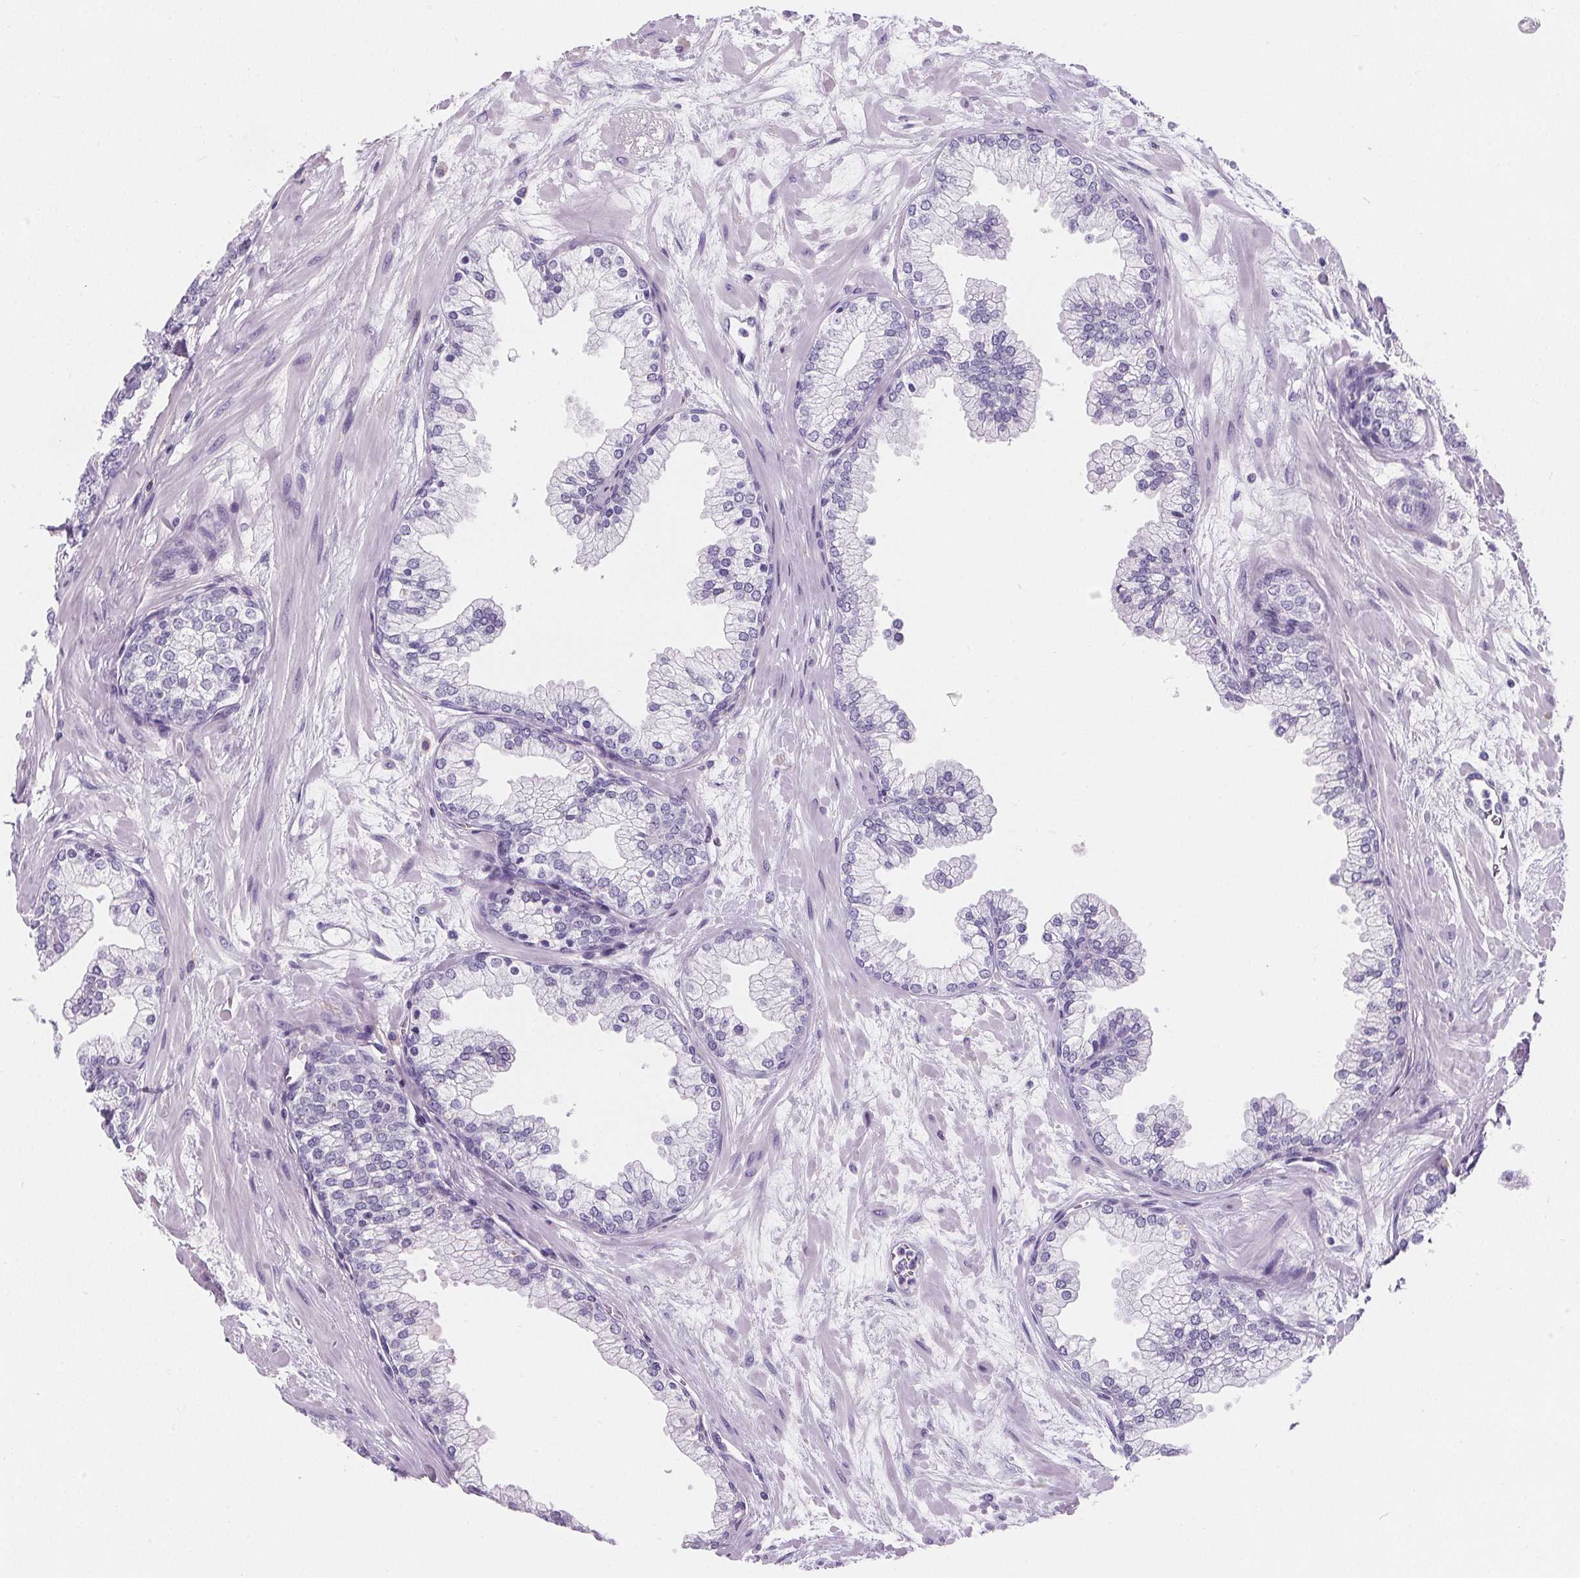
{"staining": {"intensity": "negative", "quantity": "none", "location": "none"}, "tissue": "prostate", "cell_type": "Glandular cells", "image_type": "normal", "snomed": [{"axis": "morphology", "description": "Normal tissue, NOS"}, {"axis": "topography", "description": "Prostate"}, {"axis": "topography", "description": "Peripheral nerve tissue"}], "caption": "High power microscopy photomicrograph of an immunohistochemistry (IHC) micrograph of benign prostate, revealing no significant expression in glandular cells.", "gene": "ADRB1", "patient": {"sex": "male", "age": 61}}